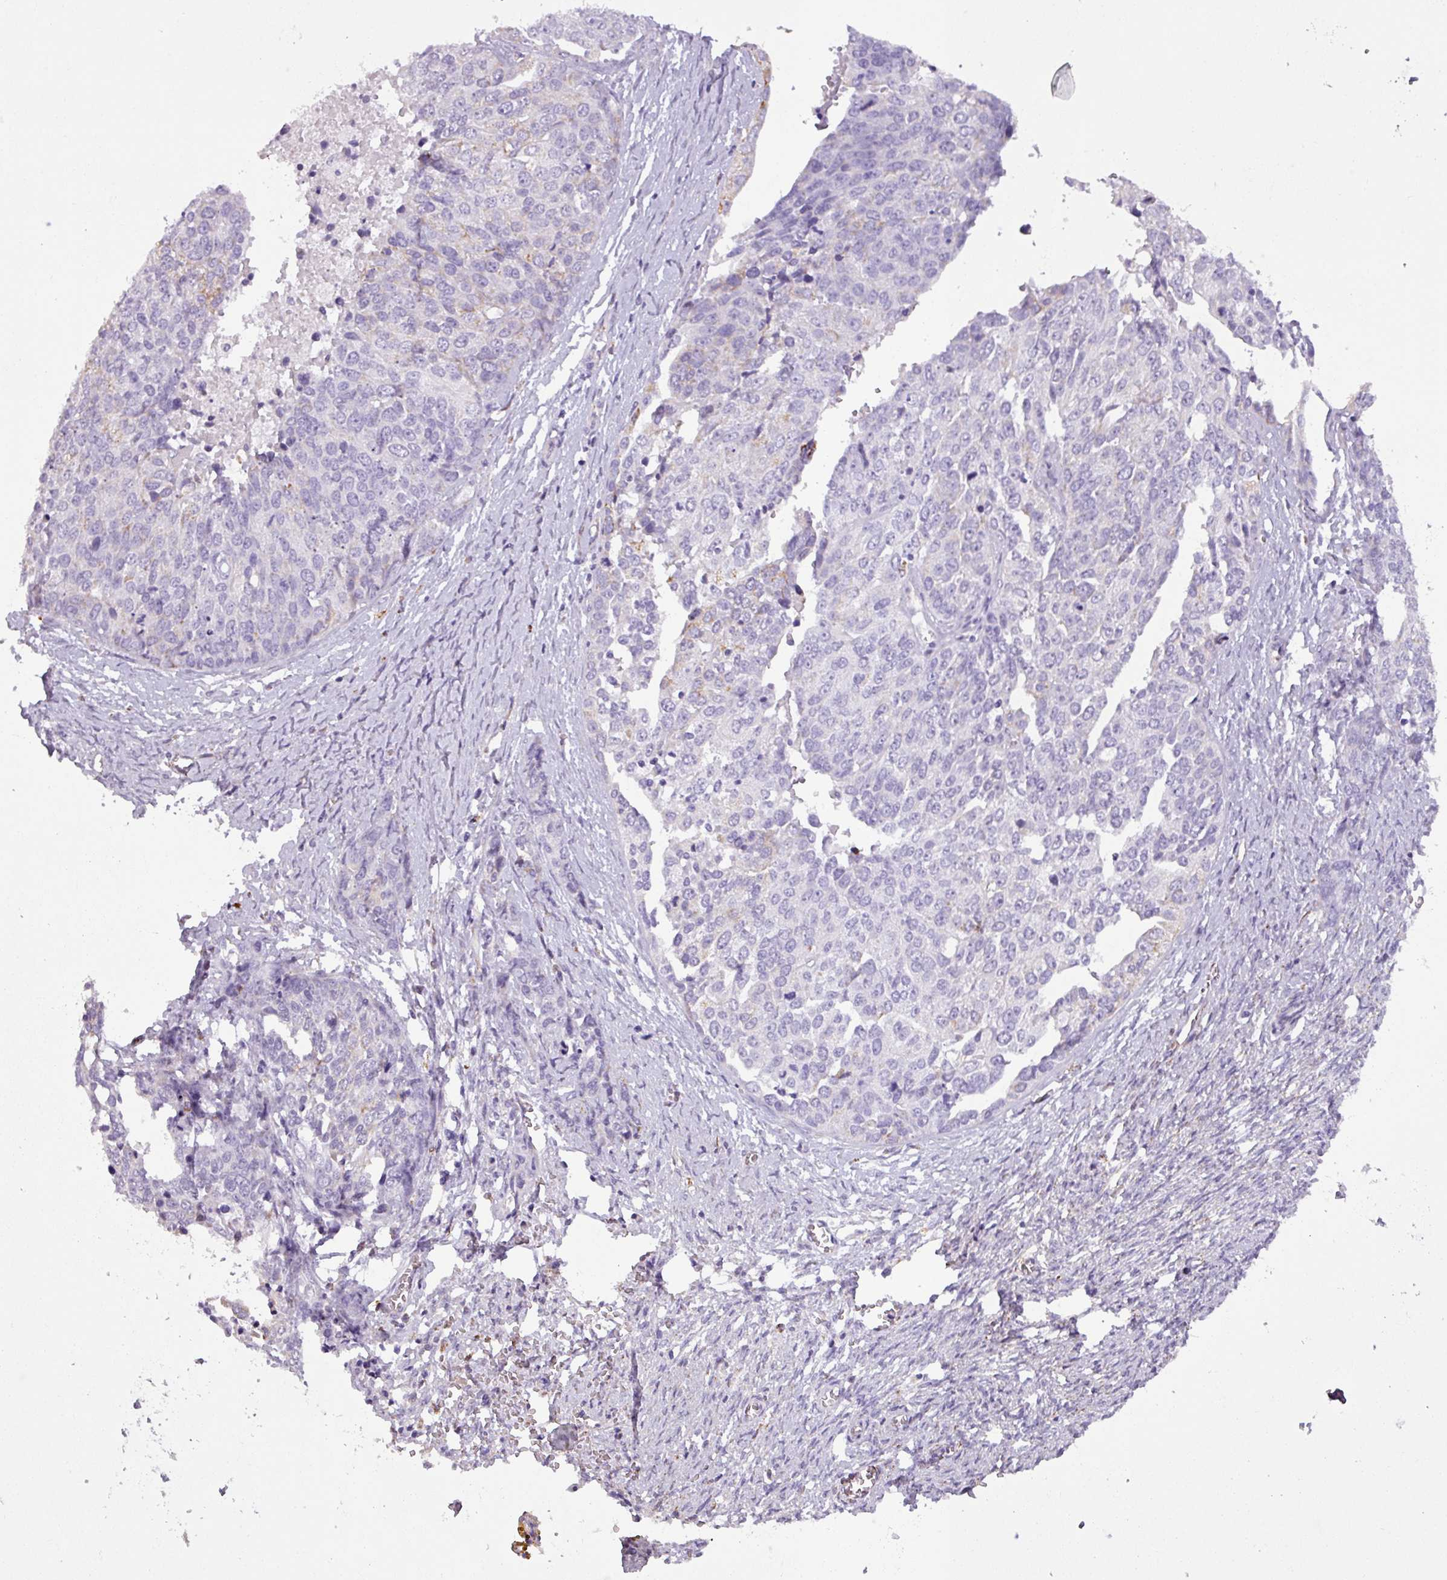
{"staining": {"intensity": "weak", "quantity": "<25%", "location": "cytoplasmic/membranous"}, "tissue": "ovarian cancer", "cell_type": "Tumor cells", "image_type": "cancer", "snomed": [{"axis": "morphology", "description": "Cystadenocarcinoma, serous, NOS"}, {"axis": "topography", "description": "Ovary"}], "caption": "This is an immunohistochemistry histopathology image of ovarian serous cystadenocarcinoma. There is no positivity in tumor cells.", "gene": "ZNF667", "patient": {"sex": "female", "age": 44}}